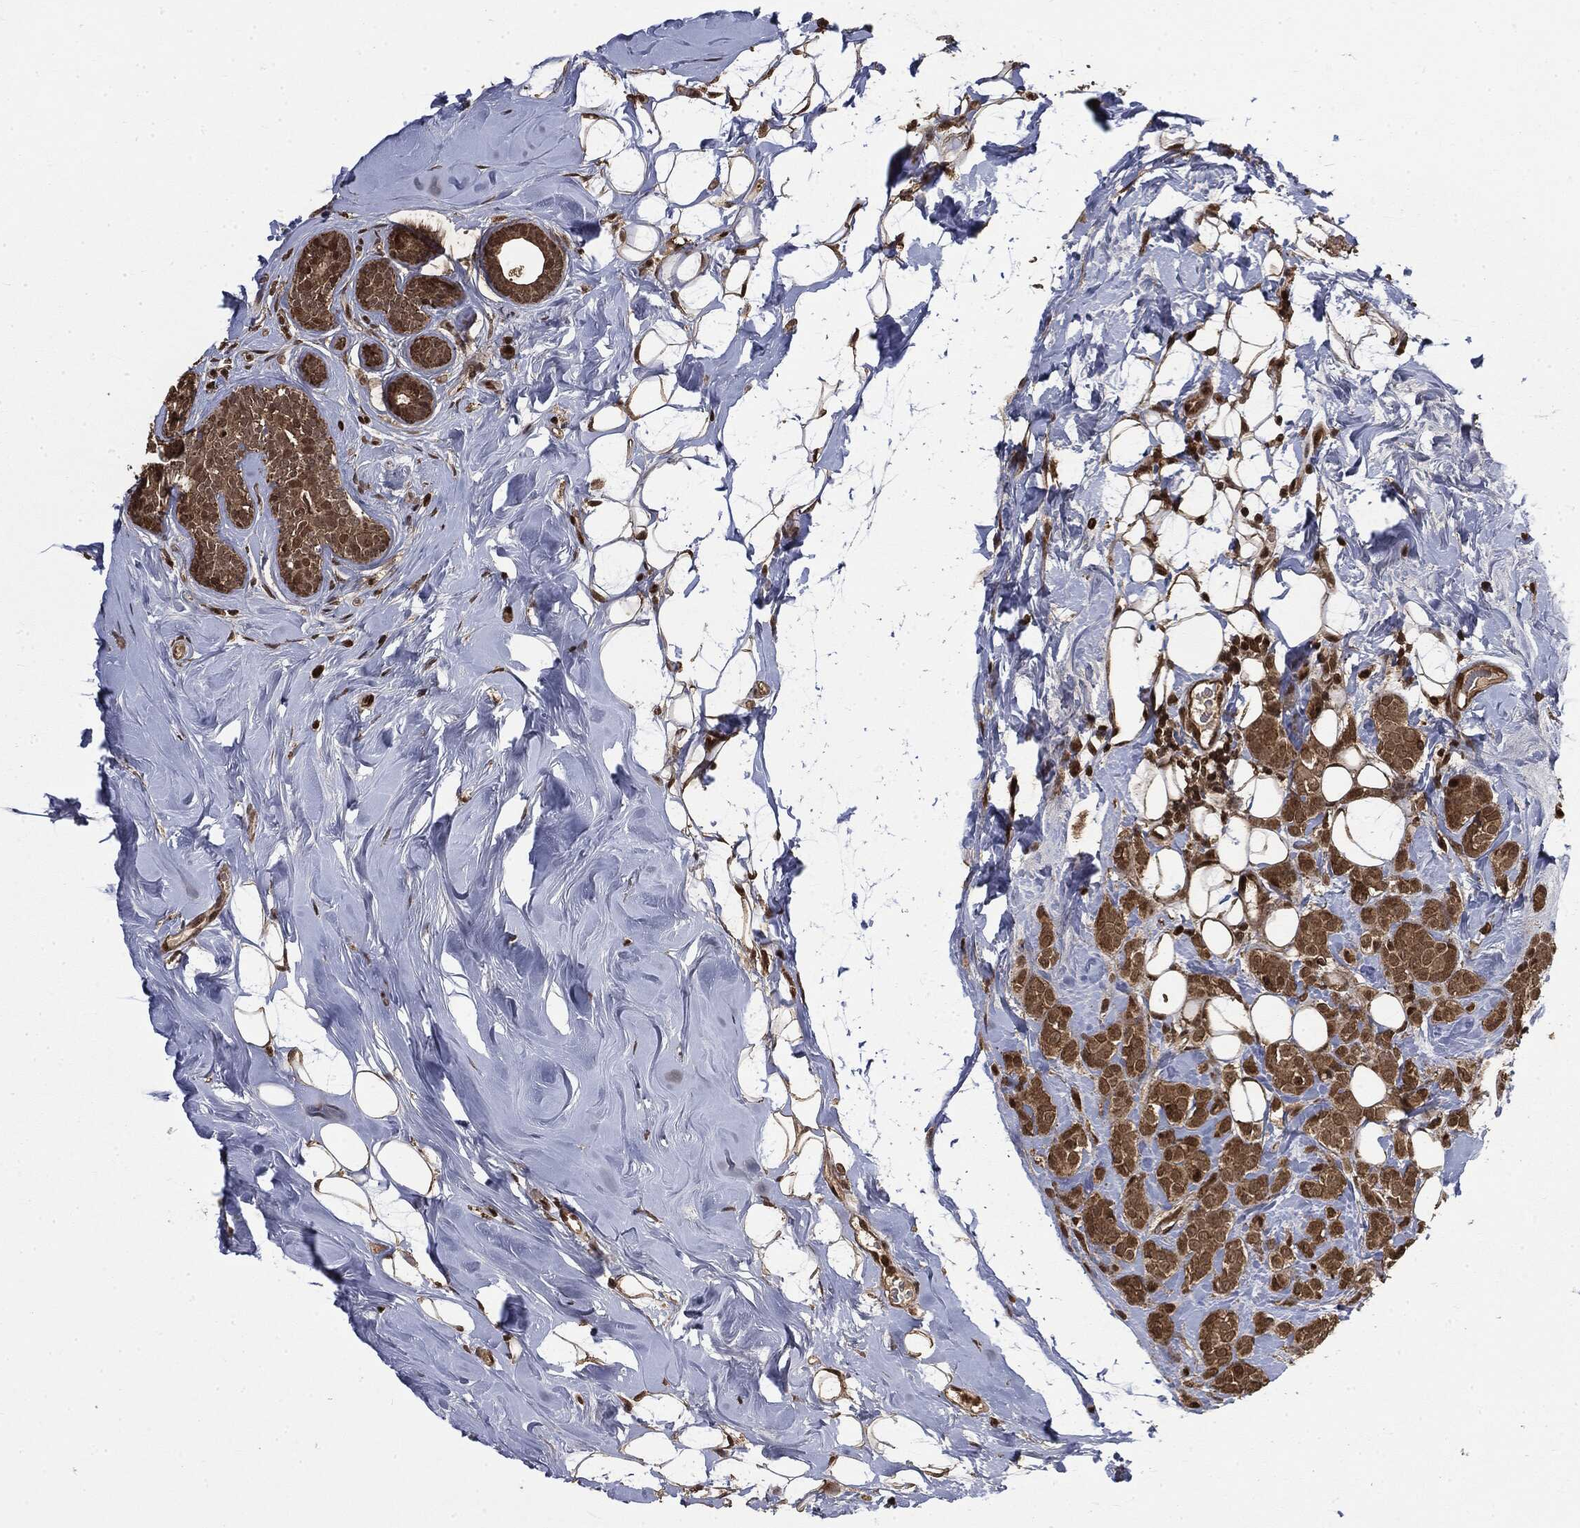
{"staining": {"intensity": "weak", "quantity": ">75%", "location": "cytoplasmic/membranous,nuclear"}, "tissue": "breast cancer", "cell_type": "Tumor cells", "image_type": "cancer", "snomed": [{"axis": "morphology", "description": "Lobular carcinoma"}, {"axis": "topography", "description": "Breast"}], "caption": "Protein expression analysis of human breast cancer (lobular carcinoma) reveals weak cytoplasmic/membranous and nuclear expression in approximately >75% of tumor cells.", "gene": "CTDP1", "patient": {"sex": "female", "age": 49}}